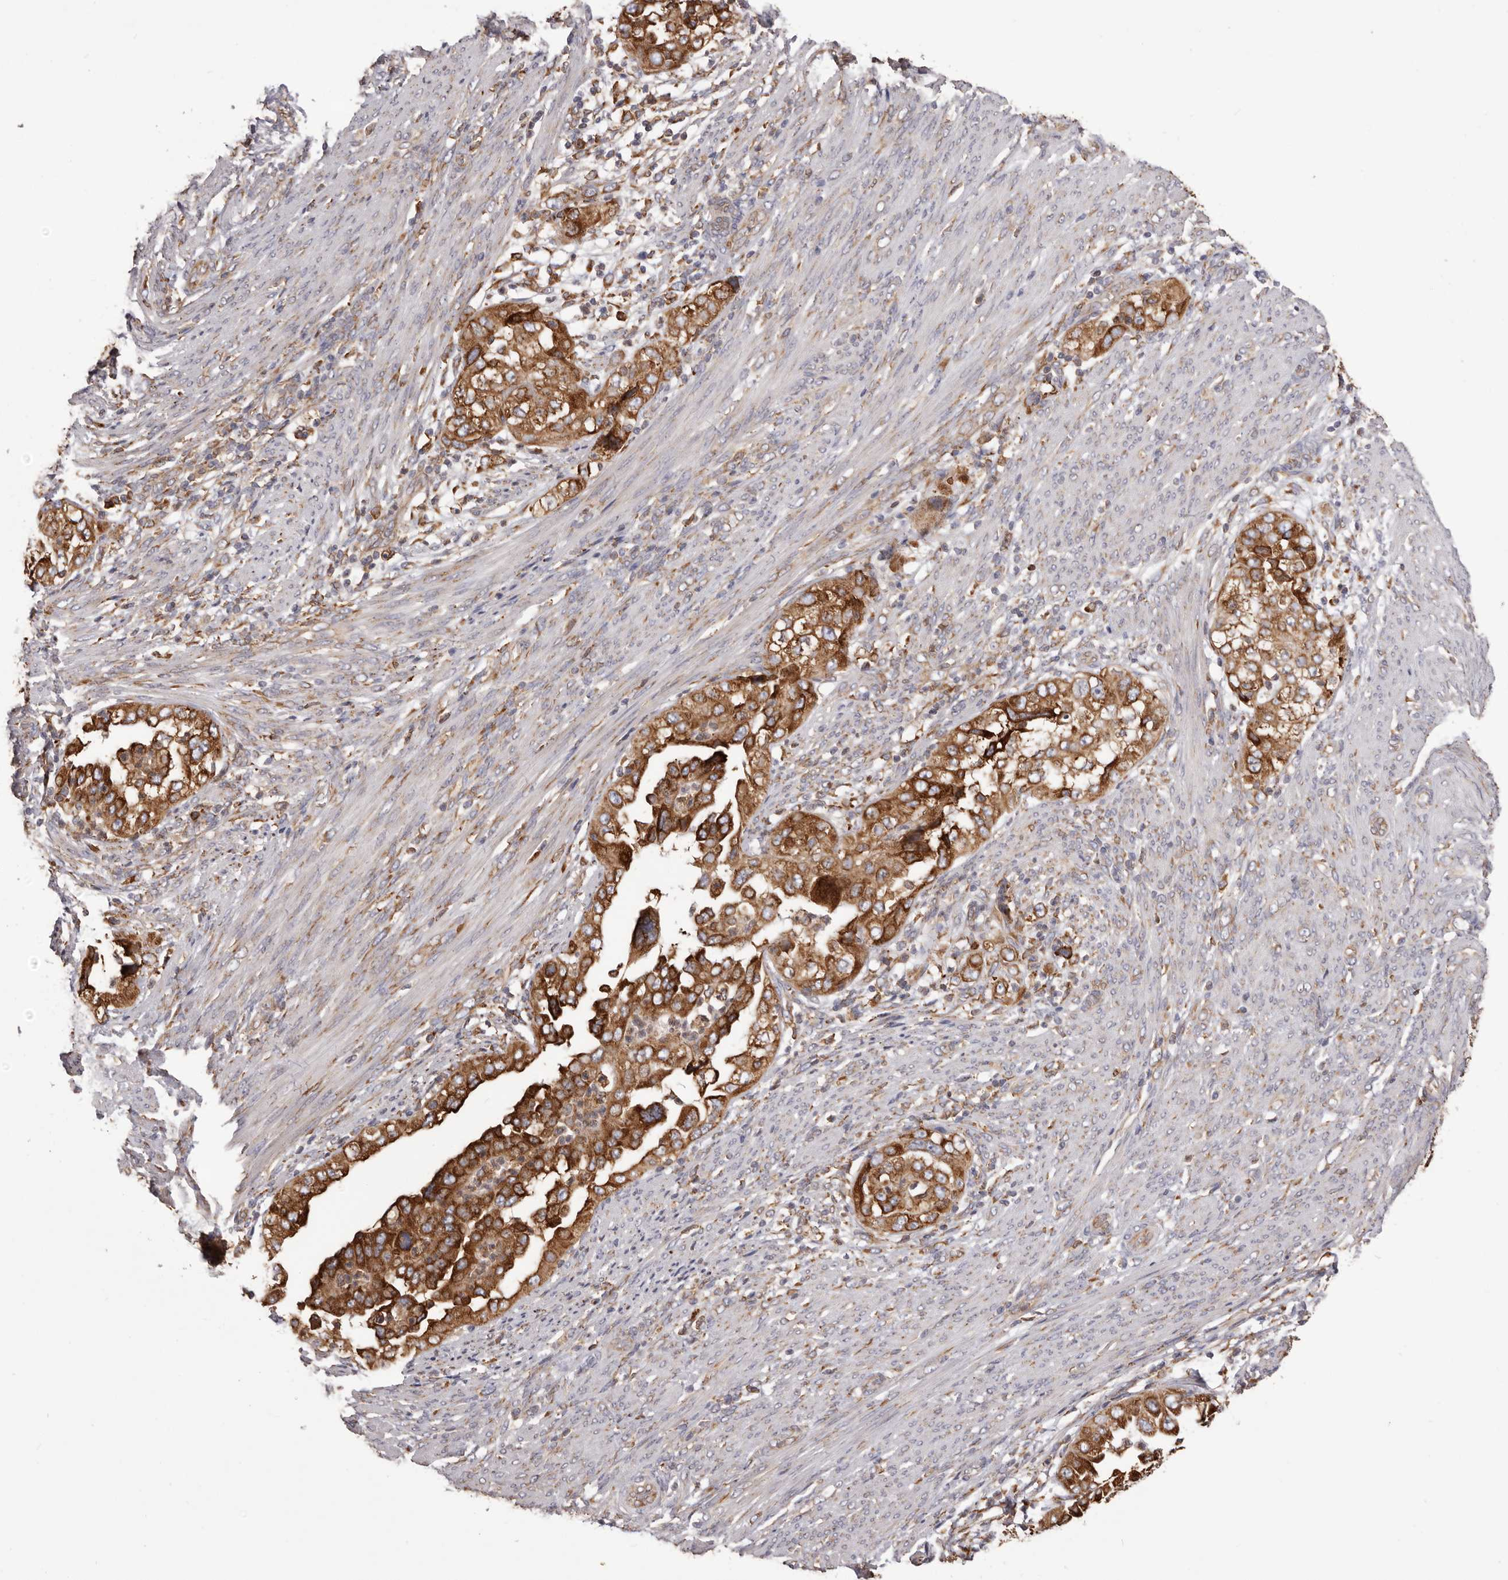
{"staining": {"intensity": "strong", "quantity": ">75%", "location": "cytoplasmic/membranous"}, "tissue": "endometrial cancer", "cell_type": "Tumor cells", "image_type": "cancer", "snomed": [{"axis": "morphology", "description": "Adenocarcinoma, NOS"}, {"axis": "topography", "description": "Endometrium"}], "caption": "Immunohistochemical staining of human adenocarcinoma (endometrial) displays strong cytoplasmic/membranous protein staining in about >75% of tumor cells. (DAB (3,3'-diaminobenzidine) = brown stain, brightfield microscopy at high magnification).", "gene": "QRSL1", "patient": {"sex": "female", "age": 85}}